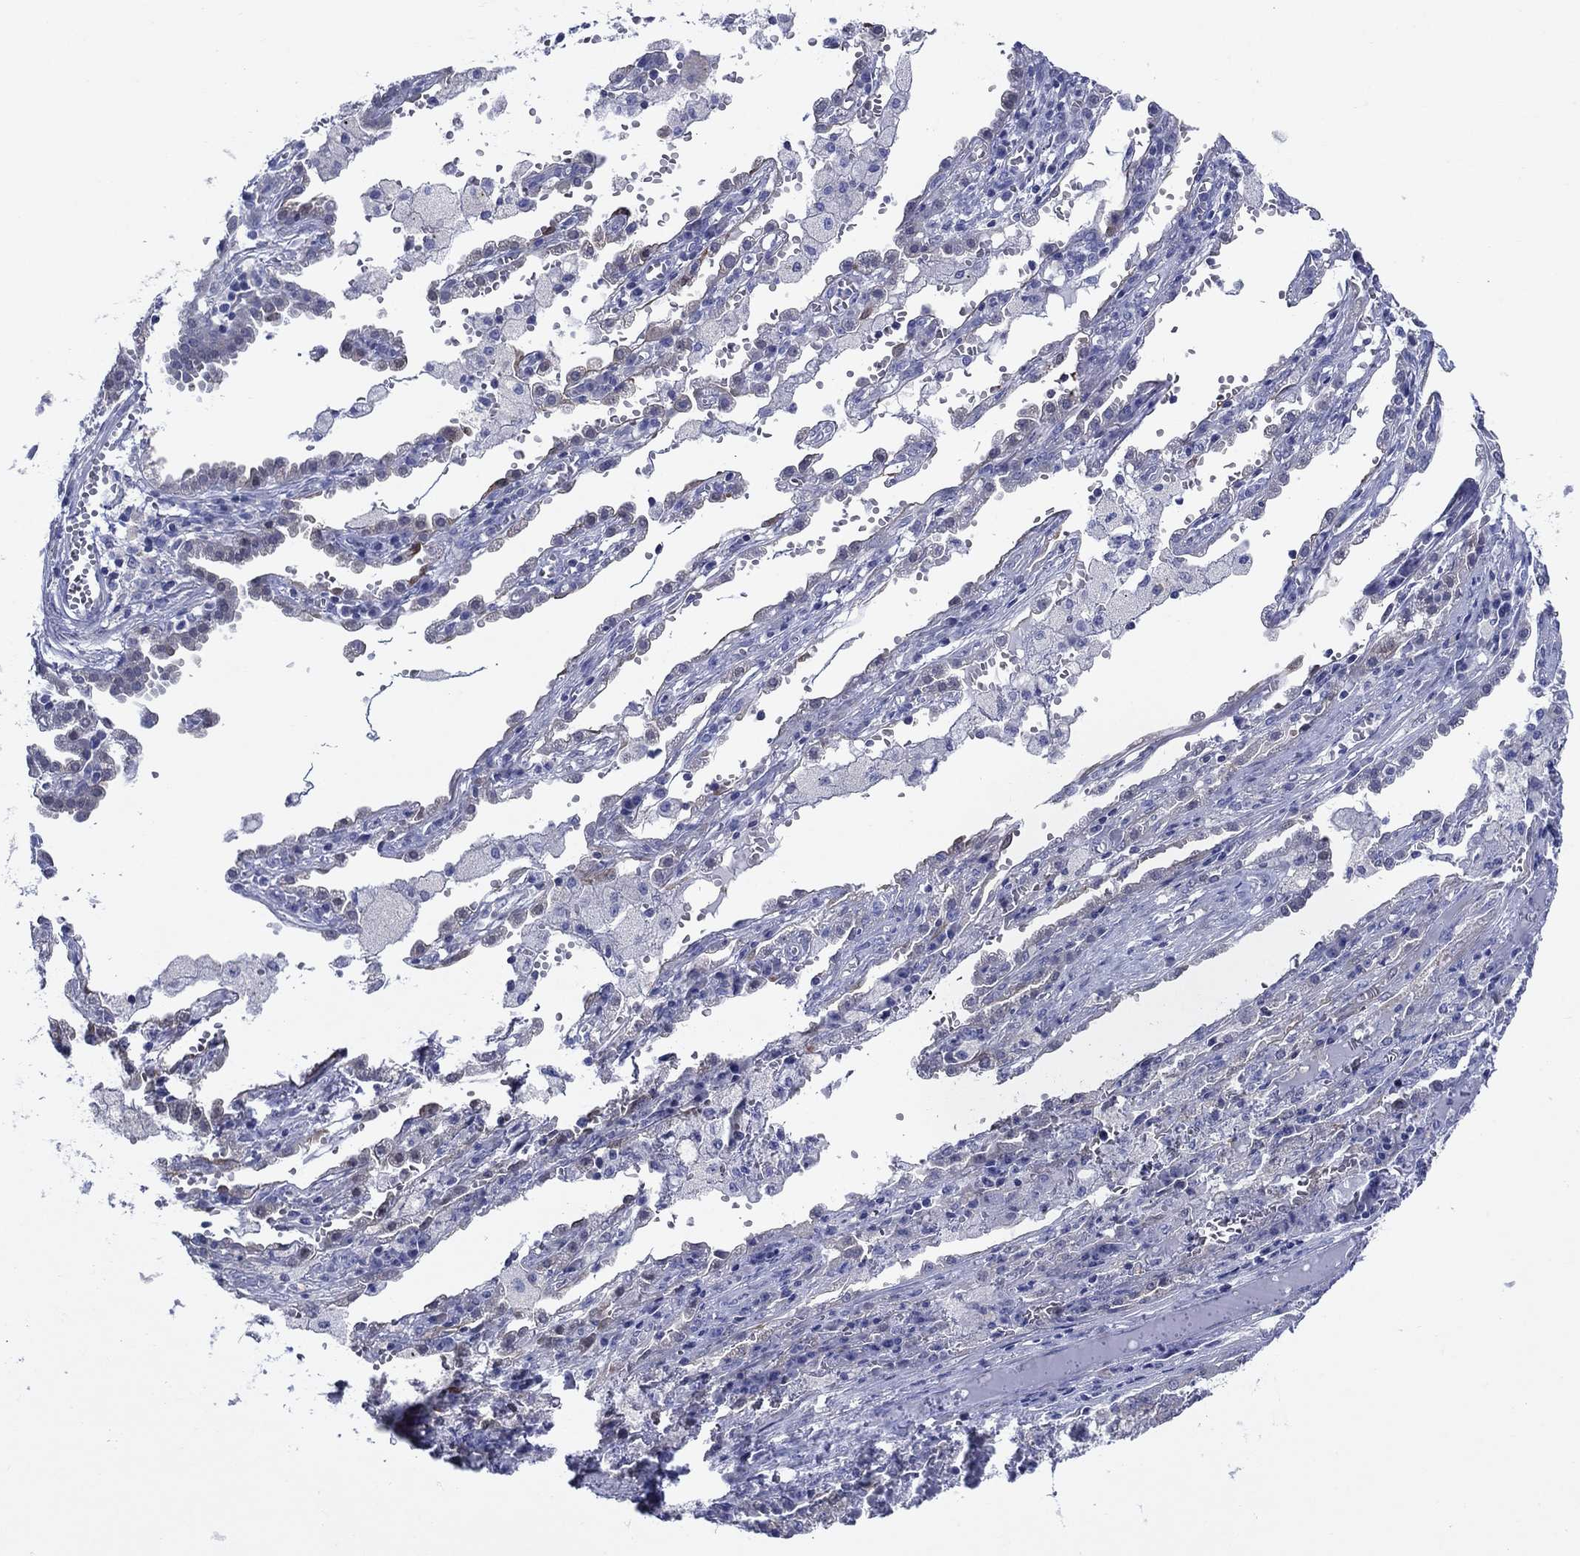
{"staining": {"intensity": "negative", "quantity": "none", "location": "none"}, "tissue": "lung cancer", "cell_type": "Tumor cells", "image_type": "cancer", "snomed": [{"axis": "morphology", "description": "Adenocarcinoma, NOS"}, {"axis": "topography", "description": "Lung"}], "caption": "Photomicrograph shows no significant protein positivity in tumor cells of adenocarcinoma (lung).", "gene": "SULT2B1", "patient": {"sex": "male", "age": 57}}